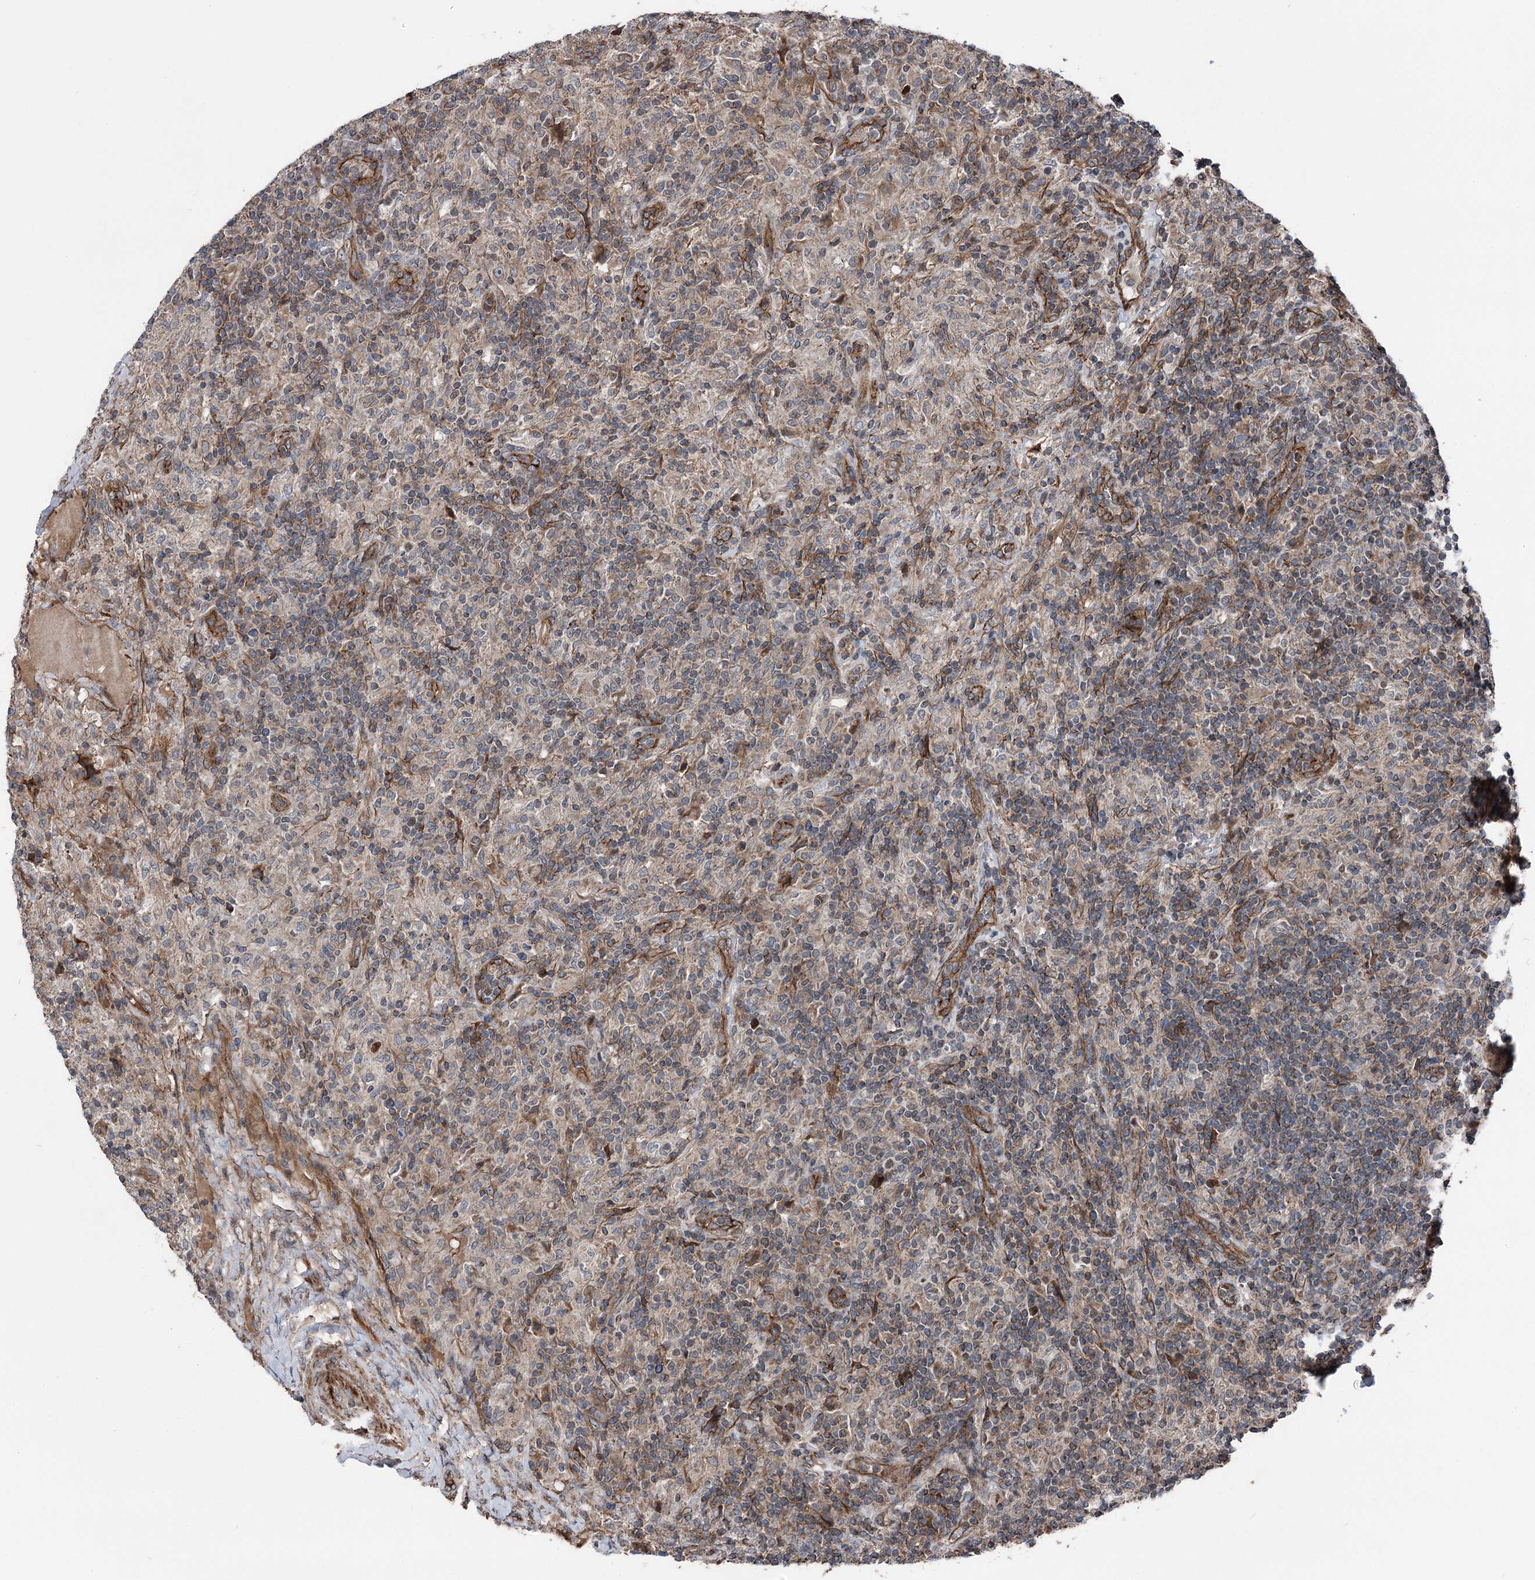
{"staining": {"intensity": "weak", "quantity": "<25%", "location": "cytoplasmic/membranous"}, "tissue": "lymphoma", "cell_type": "Tumor cells", "image_type": "cancer", "snomed": [{"axis": "morphology", "description": "Hodgkin's disease, NOS"}, {"axis": "topography", "description": "Lymph node"}], "caption": "Human Hodgkin's disease stained for a protein using immunohistochemistry shows no positivity in tumor cells.", "gene": "ITFG2", "patient": {"sex": "male", "age": 70}}